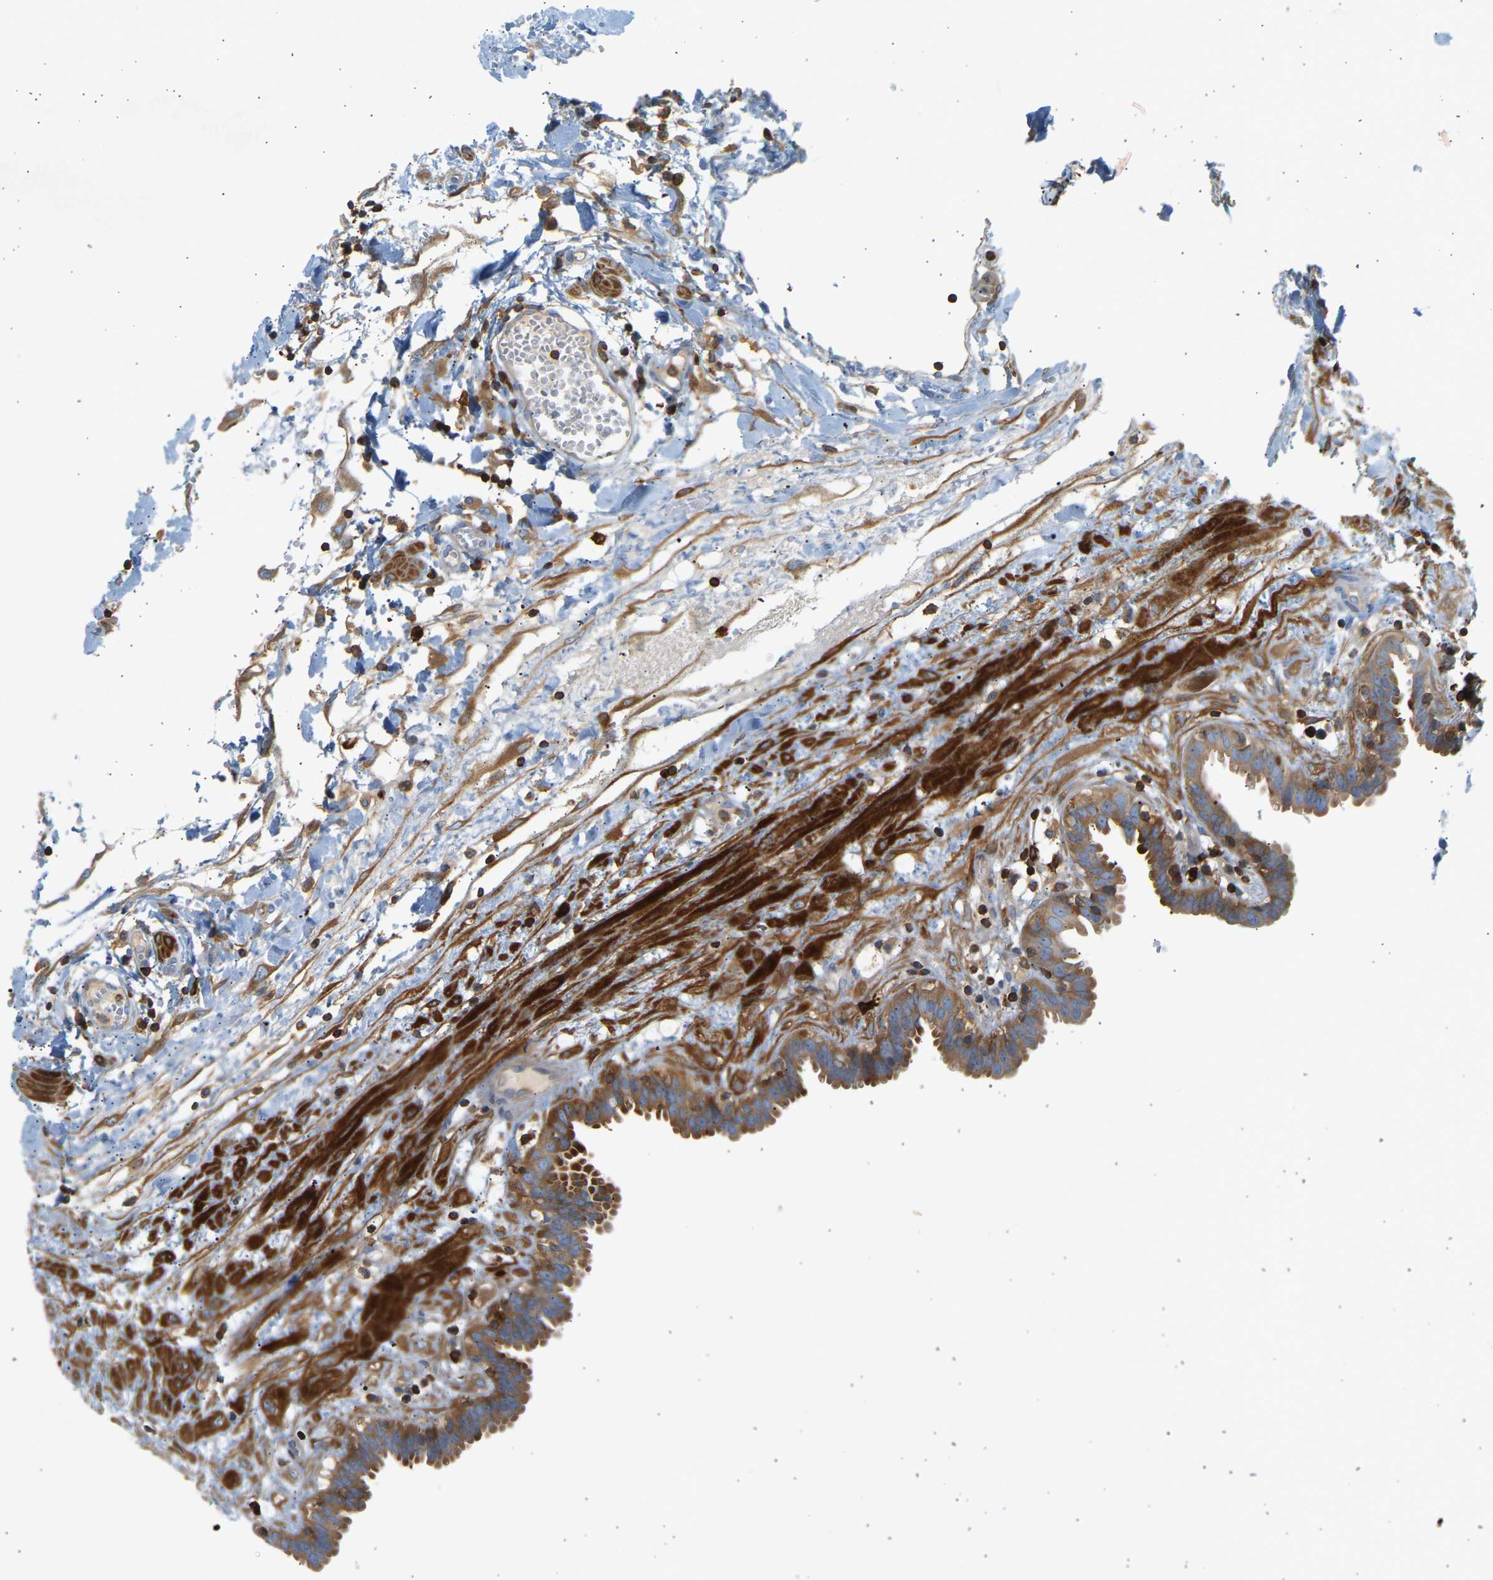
{"staining": {"intensity": "moderate", "quantity": "25%-75%", "location": "cytoplasmic/membranous"}, "tissue": "fallopian tube", "cell_type": "Glandular cells", "image_type": "normal", "snomed": [{"axis": "morphology", "description": "Normal tissue, NOS"}, {"axis": "topography", "description": "Fallopian tube"}, {"axis": "topography", "description": "Placenta"}], "caption": "Immunohistochemical staining of unremarkable fallopian tube demonstrates medium levels of moderate cytoplasmic/membranous expression in approximately 25%-75% of glandular cells.", "gene": "FNBP1", "patient": {"sex": "female", "age": 32}}